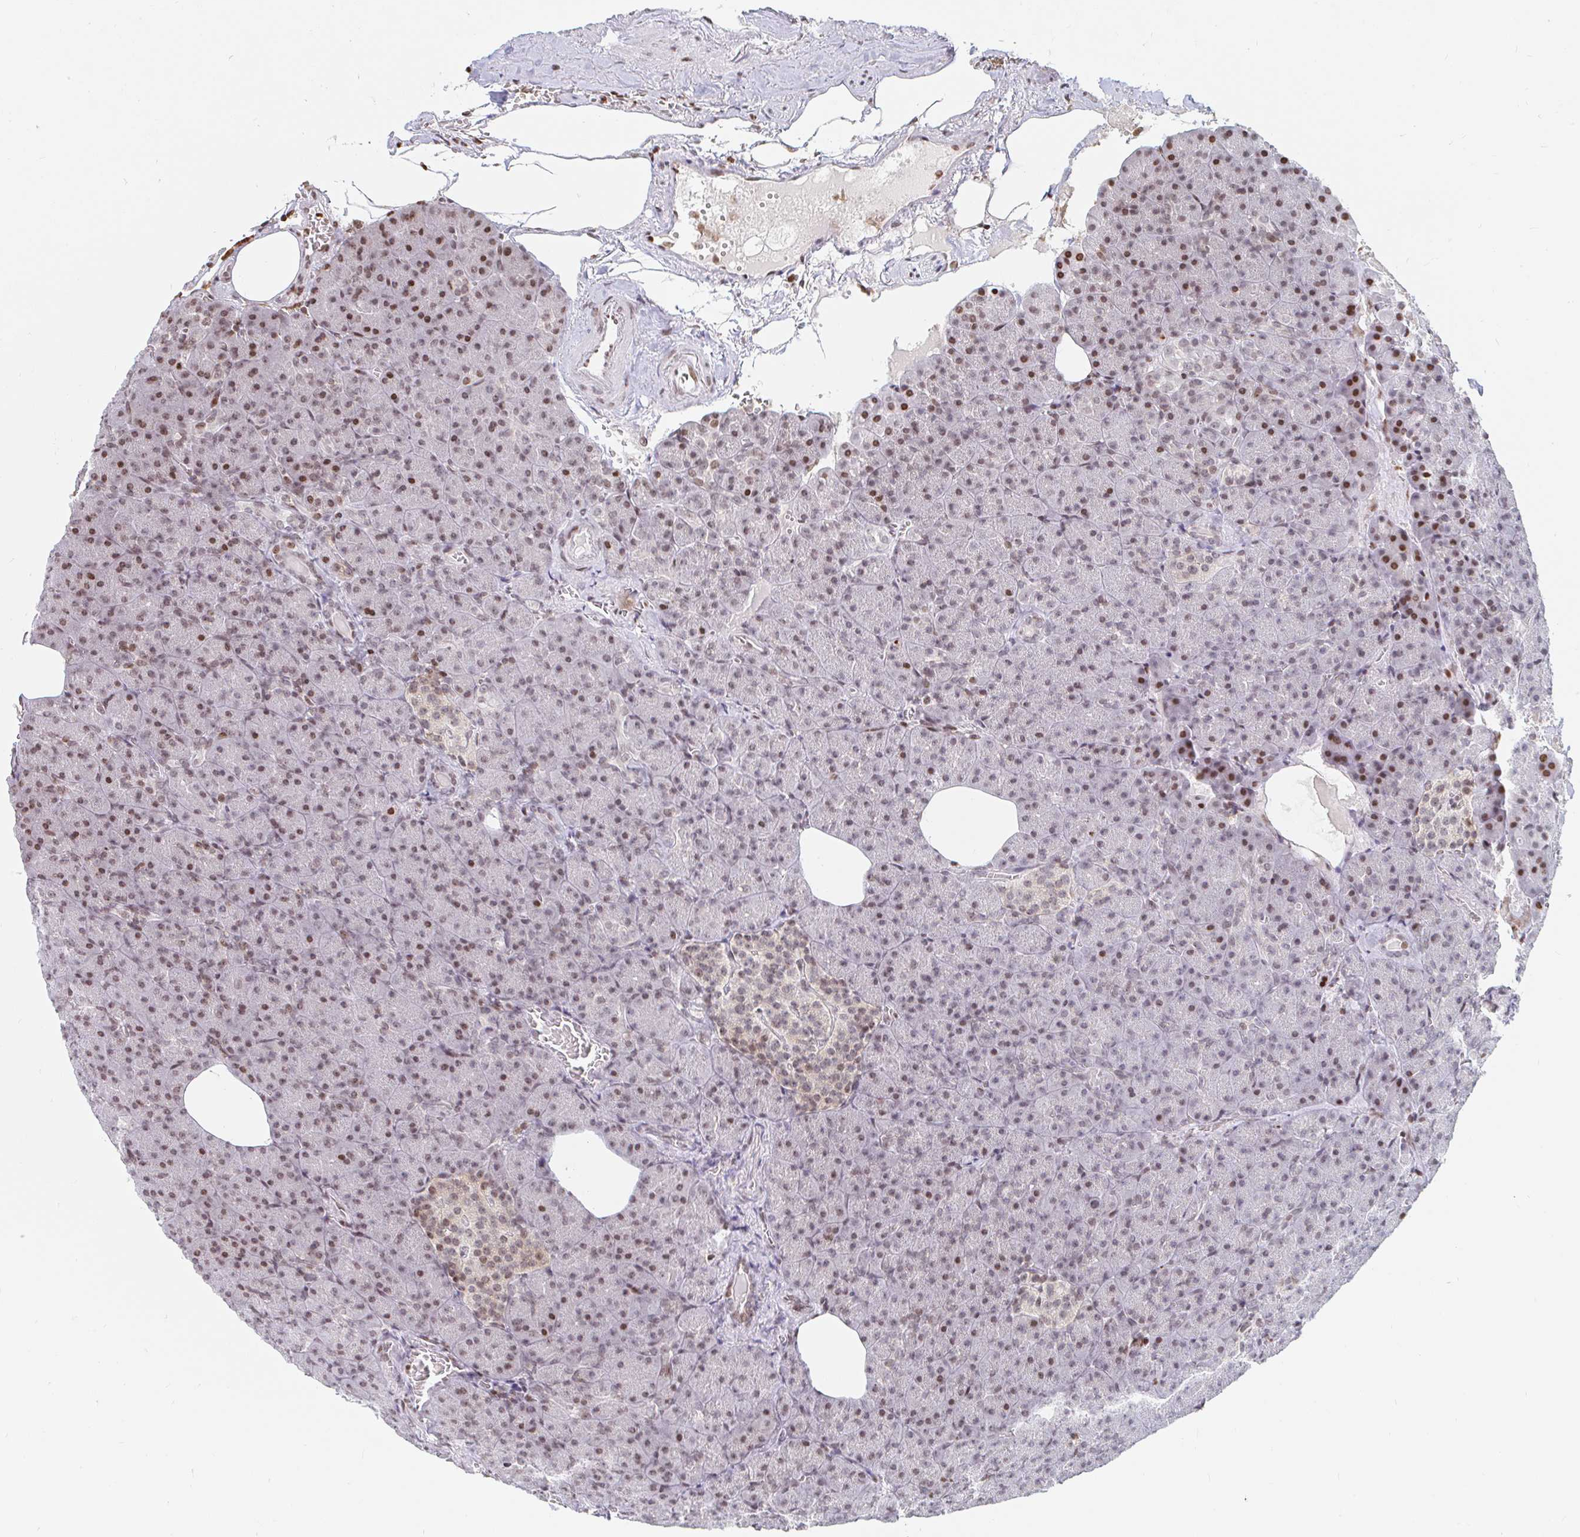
{"staining": {"intensity": "moderate", "quantity": "25%-75%", "location": "nuclear"}, "tissue": "pancreas", "cell_type": "Exocrine glandular cells", "image_type": "normal", "snomed": [{"axis": "morphology", "description": "Normal tissue, NOS"}, {"axis": "topography", "description": "Pancreas"}], "caption": "Protein staining of normal pancreas demonstrates moderate nuclear positivity in approximately 25%-75% of exocrine glandular cells. (IHC, brightfield microscopy, high magnification).", "gene": "HOXC10", "patient": {"sex": "female", "age": 74}}